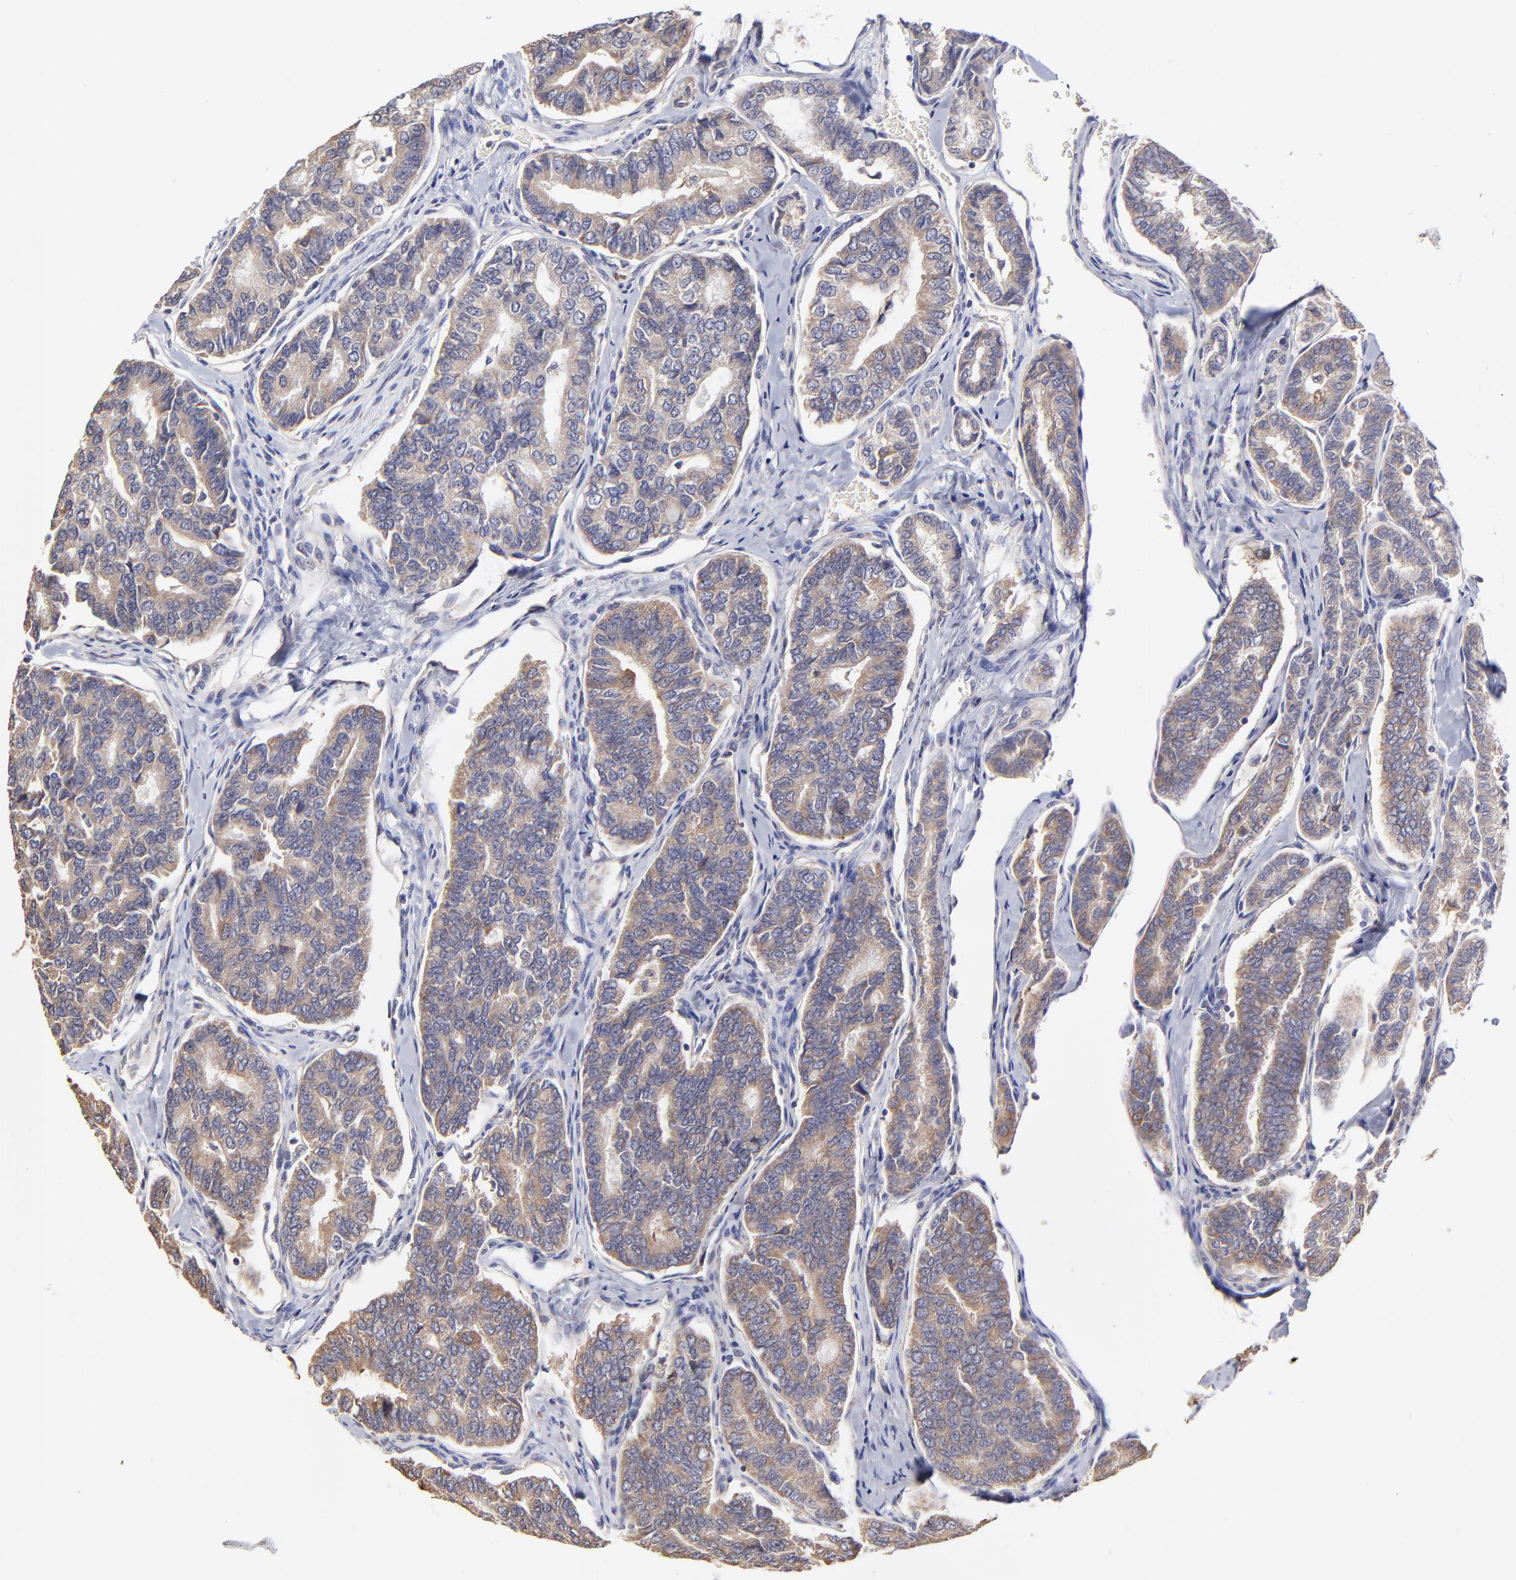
{"staining": {"intensity": "weak", "quantity": ">75%", "location": "cytoplasmic/membranous"}, "tissue": "thyroid cancer", "cell_type": "Tumor cells", "image_type": "cancer", "snomed": [{"axis": "morphology", "description": "Papillary adenocarcinoma, NOS"}, {"axis": "topography", "description": "Thyroid gland"}], "caption": "Thyroid cancer stained with a protein marker reveals weak staining in tumor cells.", "gene": "GCSAM", "patient": {"sex": "female", "age": 35}}